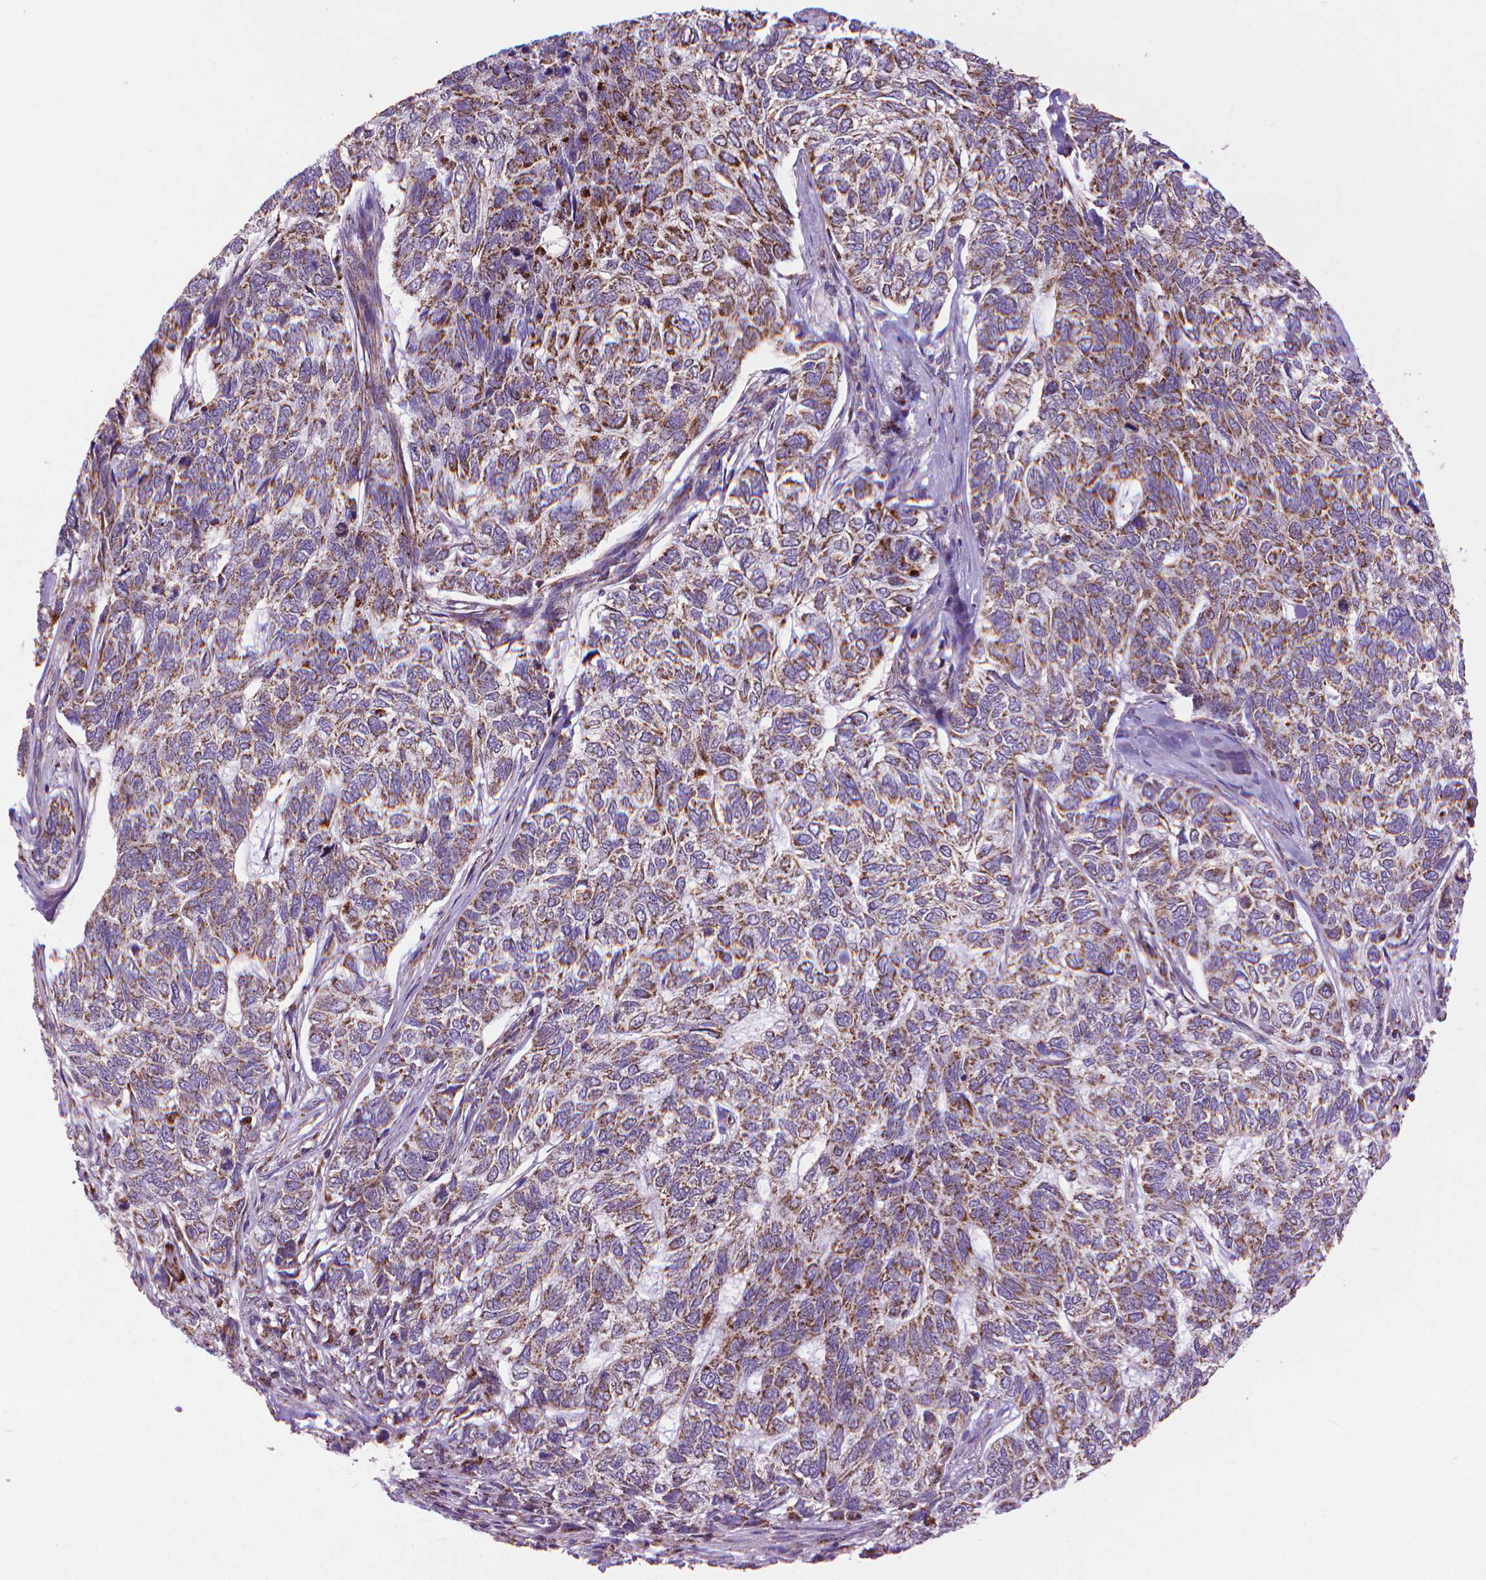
{"staining": {"intensity": "strong", "quantity": "25%-75%", "location": "cytoplasmic/membranous"}, "tissue": "skin cancer", "cell_type": "Tumor cells", "image_type": "cancer", "snomed": [{"axis": "morphology", "description": "Basal cell carcinoma"}, {"axis": "topography", "description": "Skin"}], "caption": "Protein analysis of skin basal cell carcinoma tissue displays strong cytoplasmic/membranous staining in approximately 25%-75% of tumor cells.", "gene": "VDAC1", "patient": {"sex": "female", "age": 65}}